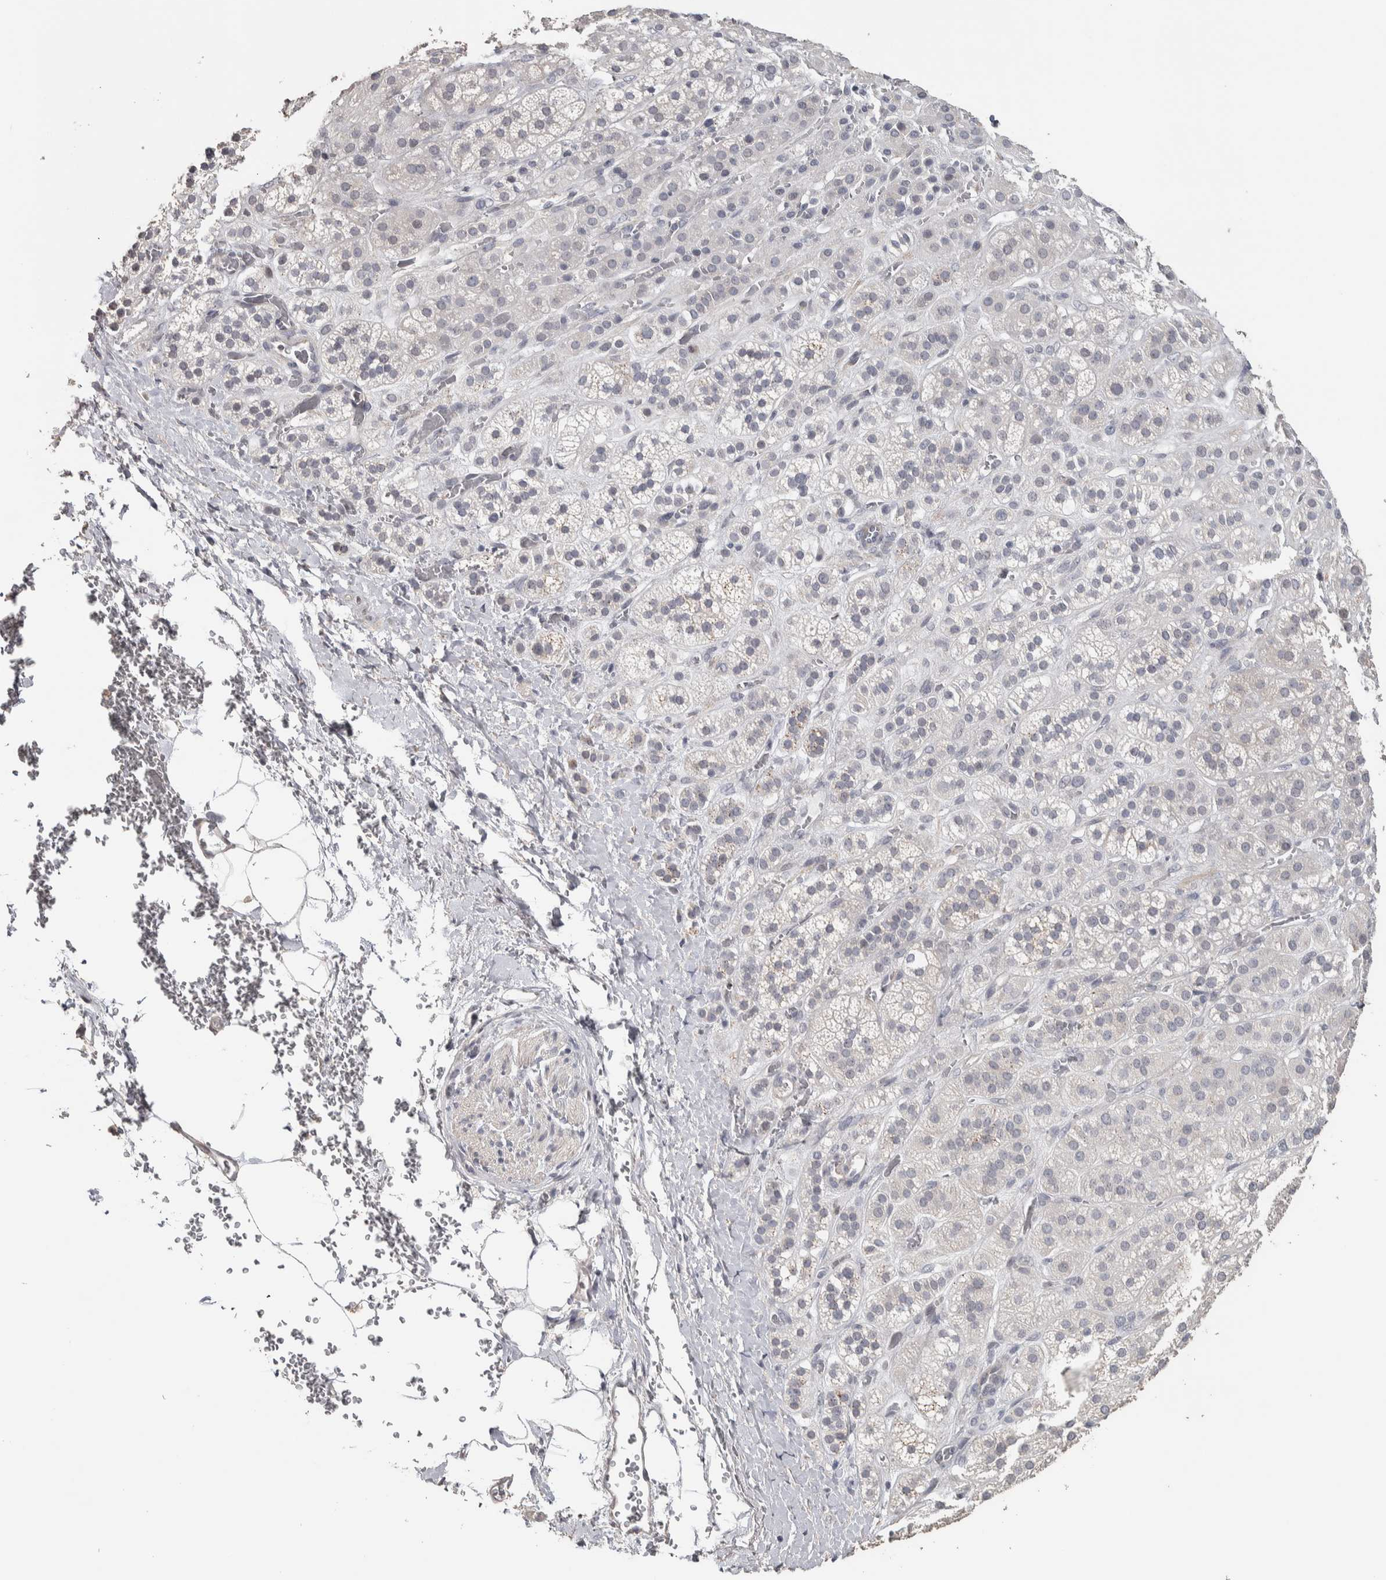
{"staining": {"intensity": "negative", "quantity": "none", "location": "none"}, "tissue": "adrenal gland", "cell_type": "Glandular cells", "image_type": "normal", "snomed": [{"axis": "morphology", "description": "Normal tissue, NOS"}, {"axis": "topography", "description": "Adrenal gland"}], "caption": "Human adrenal gland stained for a protein using IHC exhibits no positivity in glandular cells.", "gene": "NECAB1", "patient": {"sex": "male", "age": 56}}